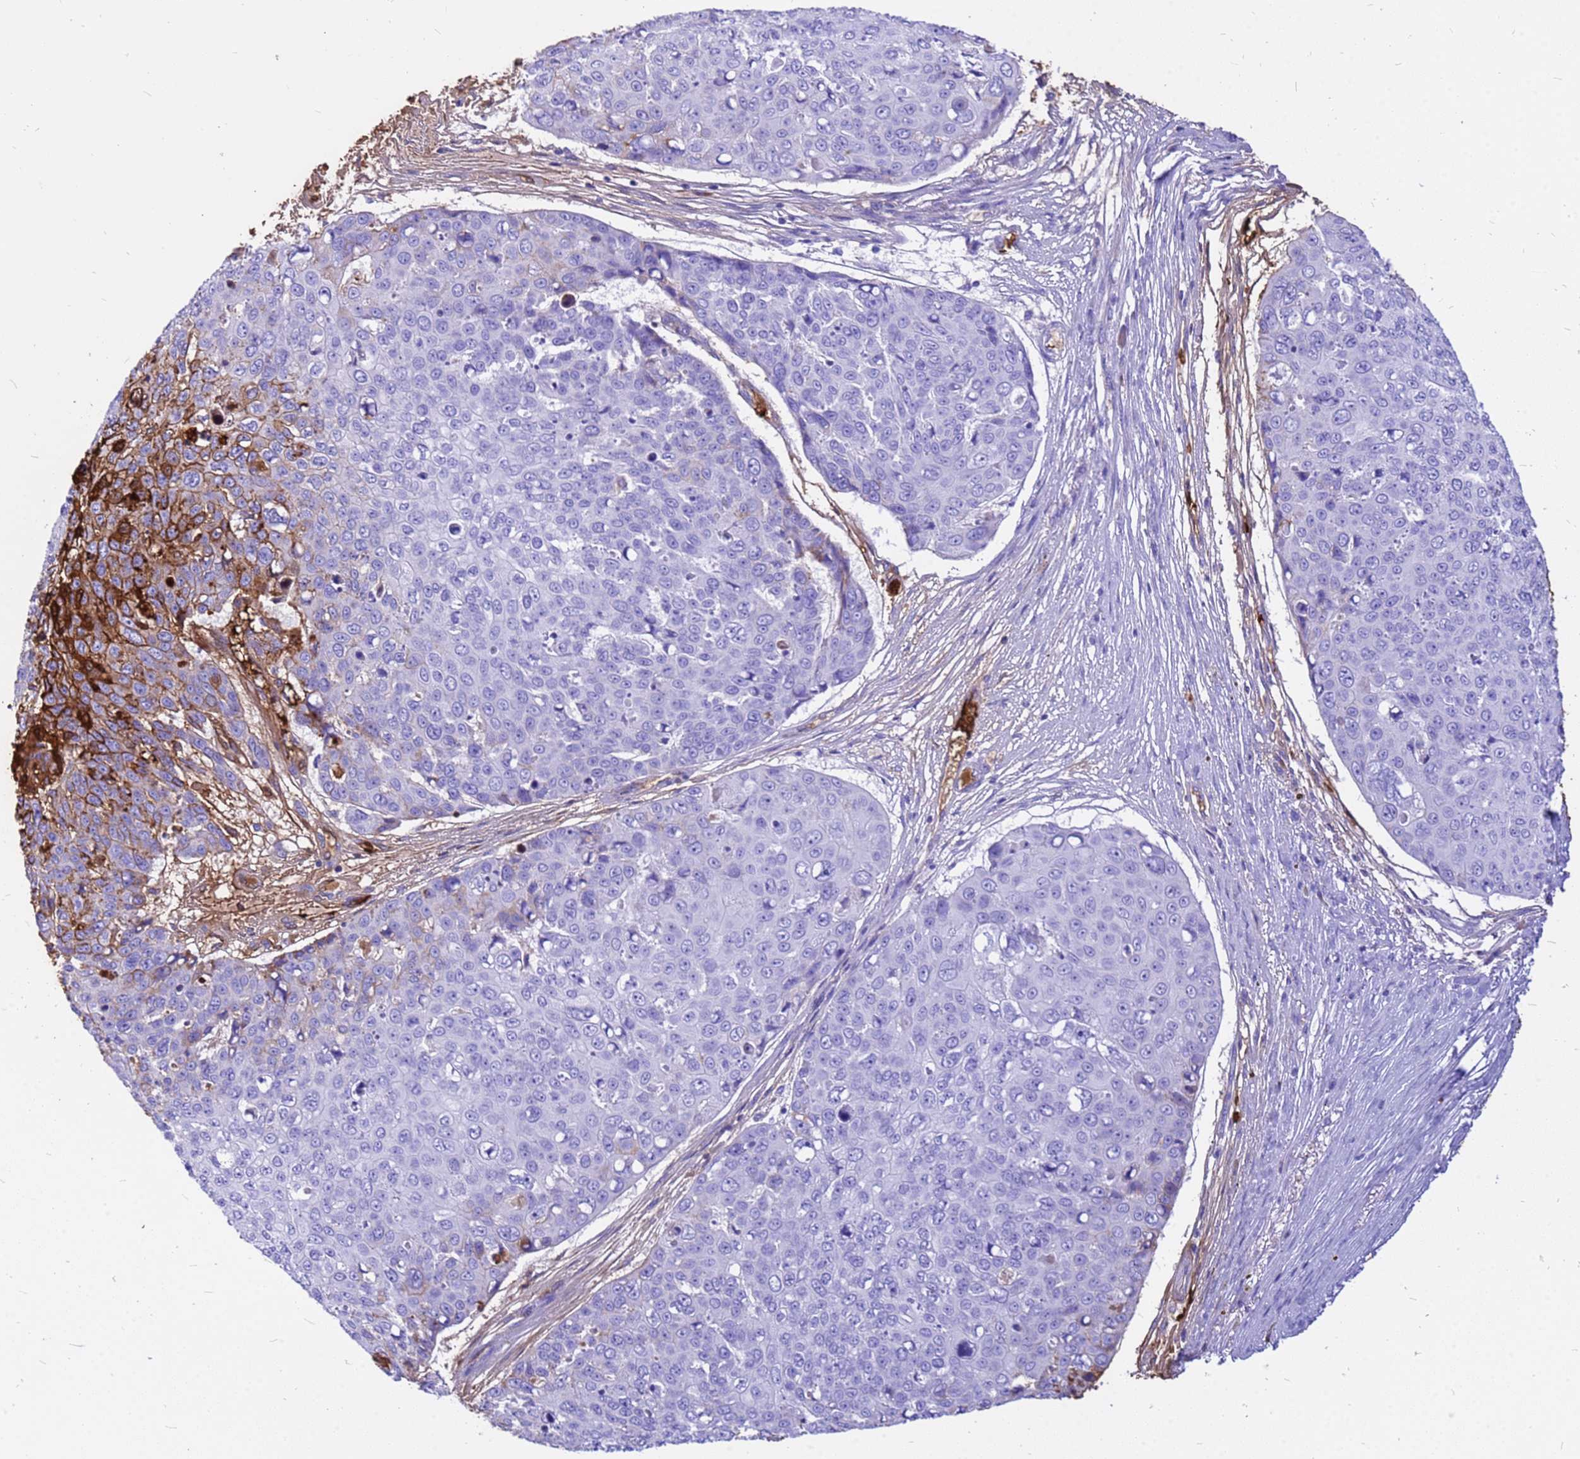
{"staining": {"intensity": "strong", "quantity": "<25%", "location": "cytoplasmic/membranous"}, "tissue": "skin cancer", "cell_type": "Tumor cells", "image_type": "cancer", "snomed": [{"axis": "morphology", "description": "Squamous cell carcinoma, NOS"}, {"axis": "topography", "description": "Skin"}], "caption": "DAB immunohistochemical staining of human skin squamous cell carcinoma displays strong cytoplasmic/membranous protein staining in approximately <25% of tumor cells. (Brightfield microscopy of DAB IHC at high magnification).", "gene": "HBA2", "patient": {"sex": "male", "age": 71}}